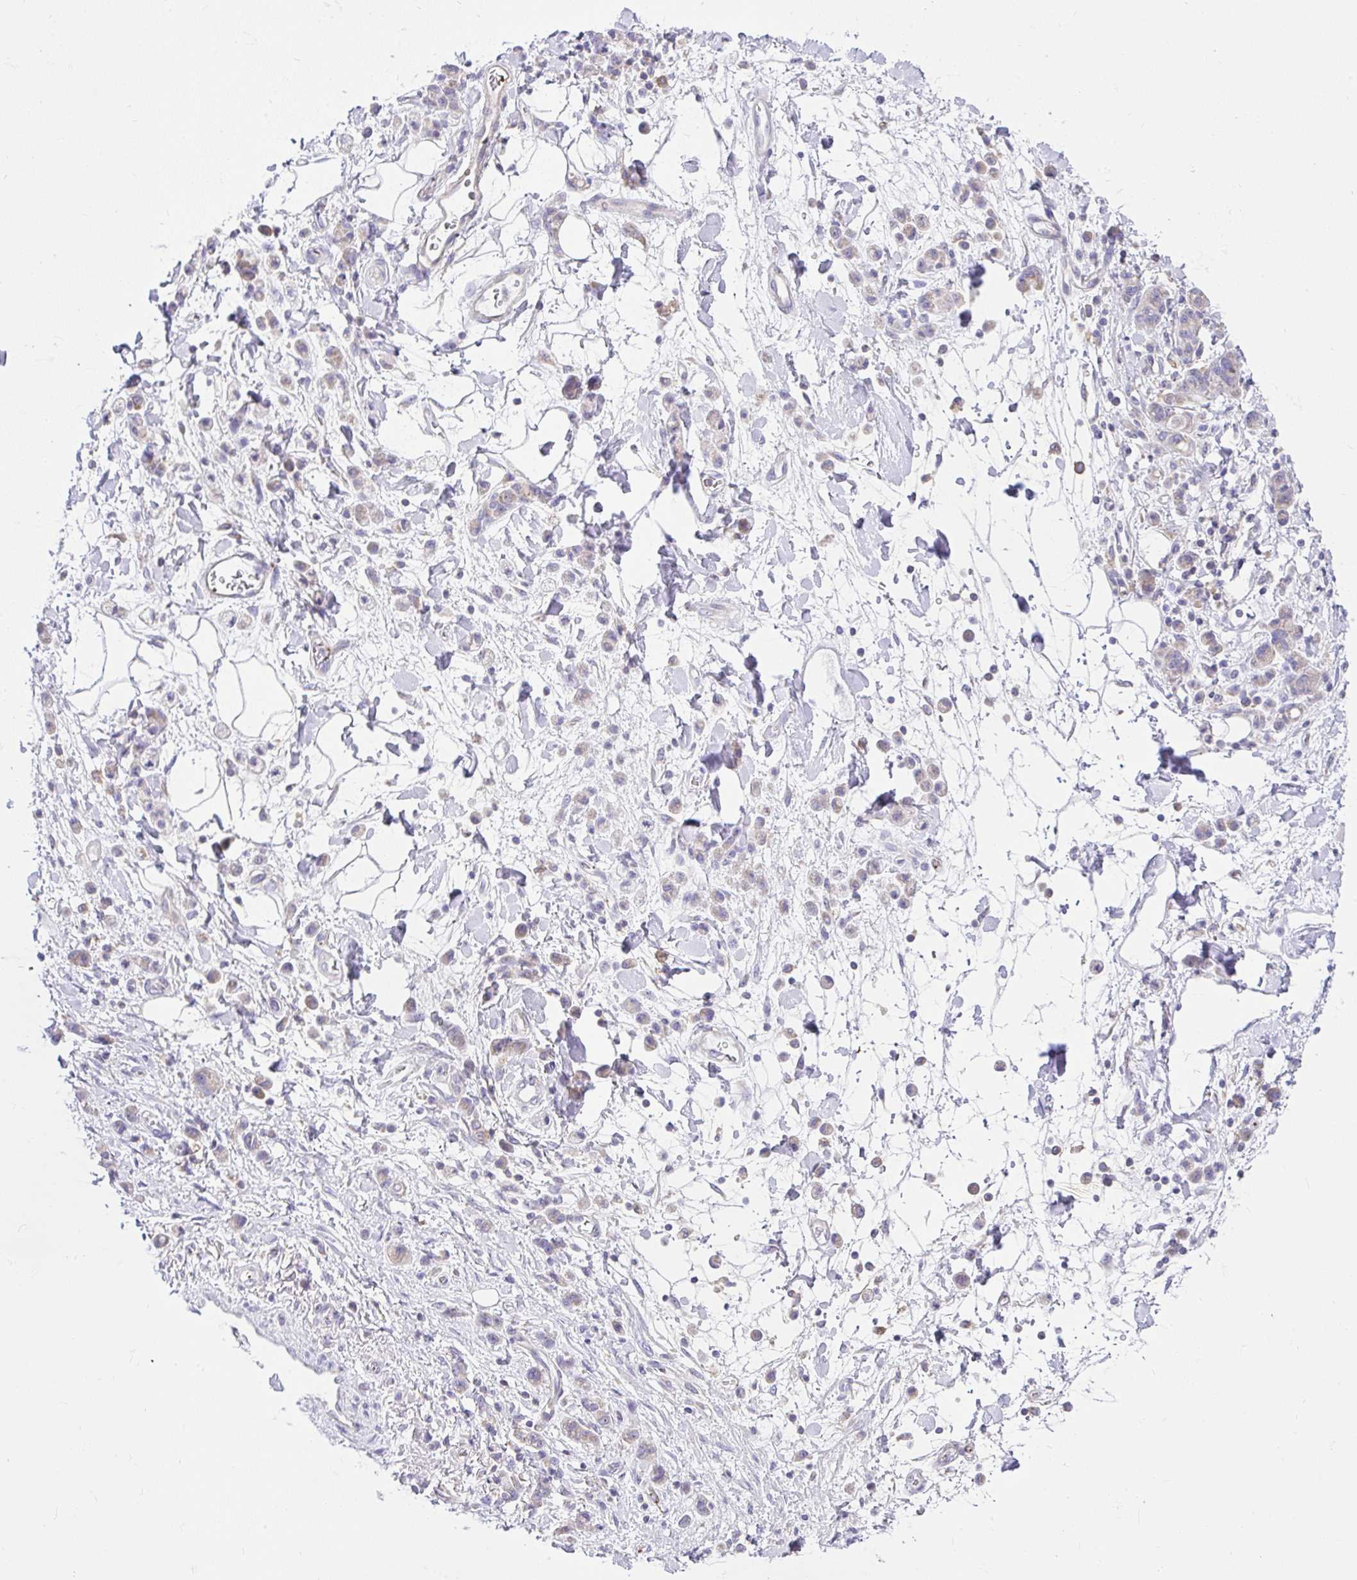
{"staining": {"intensity": "negative", "quantity": "none", "location": "none"}, "tissue": "stomach cancer", "cell_type": "Tumor cells", "image_type": "cancer", "snomed": [{"axis": "morphology", "description": "Adenocarcinoma, NOS"}, {"axis": "topography", "description": "Stomach"}], "caption": "This is a micrograph of immunohistochemistry (IHC) staining of stomach cancer, which shows no expression in tumor cells.", "gene": "CCDC142", "patient": {"sex": "male", "age": 77}}